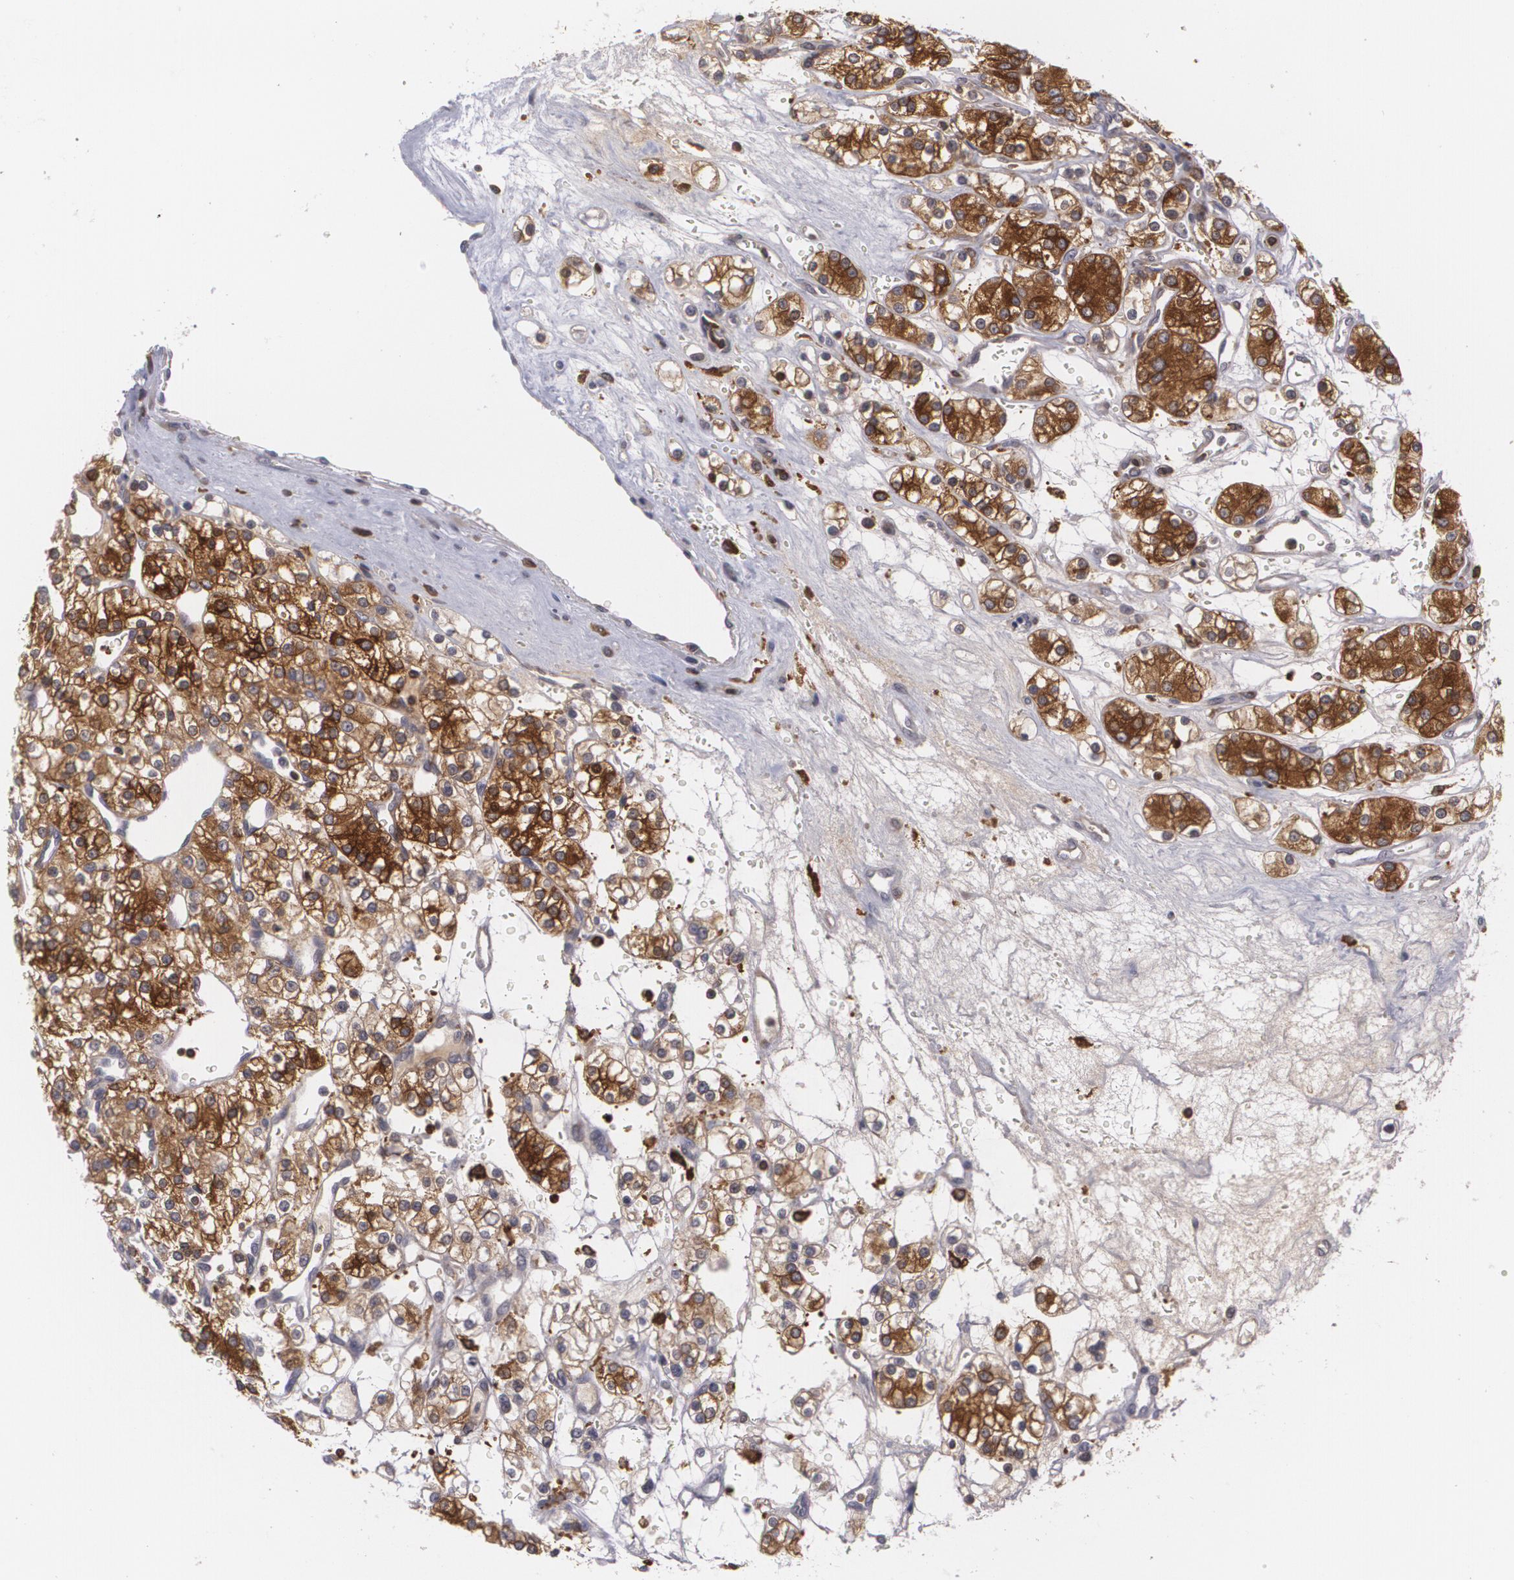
{"staining": {"intensity": "strong", "quantity": ">75%", "location": "cytoplasmic/membranous"}, "tissue": "renal cancer", "cell_type": "Tumor cells", "image_type": "cancer", "snomed": [{"axis": "morphology", "description": "Adenocarcinoma, NOS"}, {"axis": "topography", "description": "Kidney"}], "caption": "DAB immunohistochemical staining of renal cancer exhibits strong cytoplasmic/membranous protein staining in about >75% of tumor cells.", "gene": "BIN1", "patient": {"sex": "female", "age": 62}}